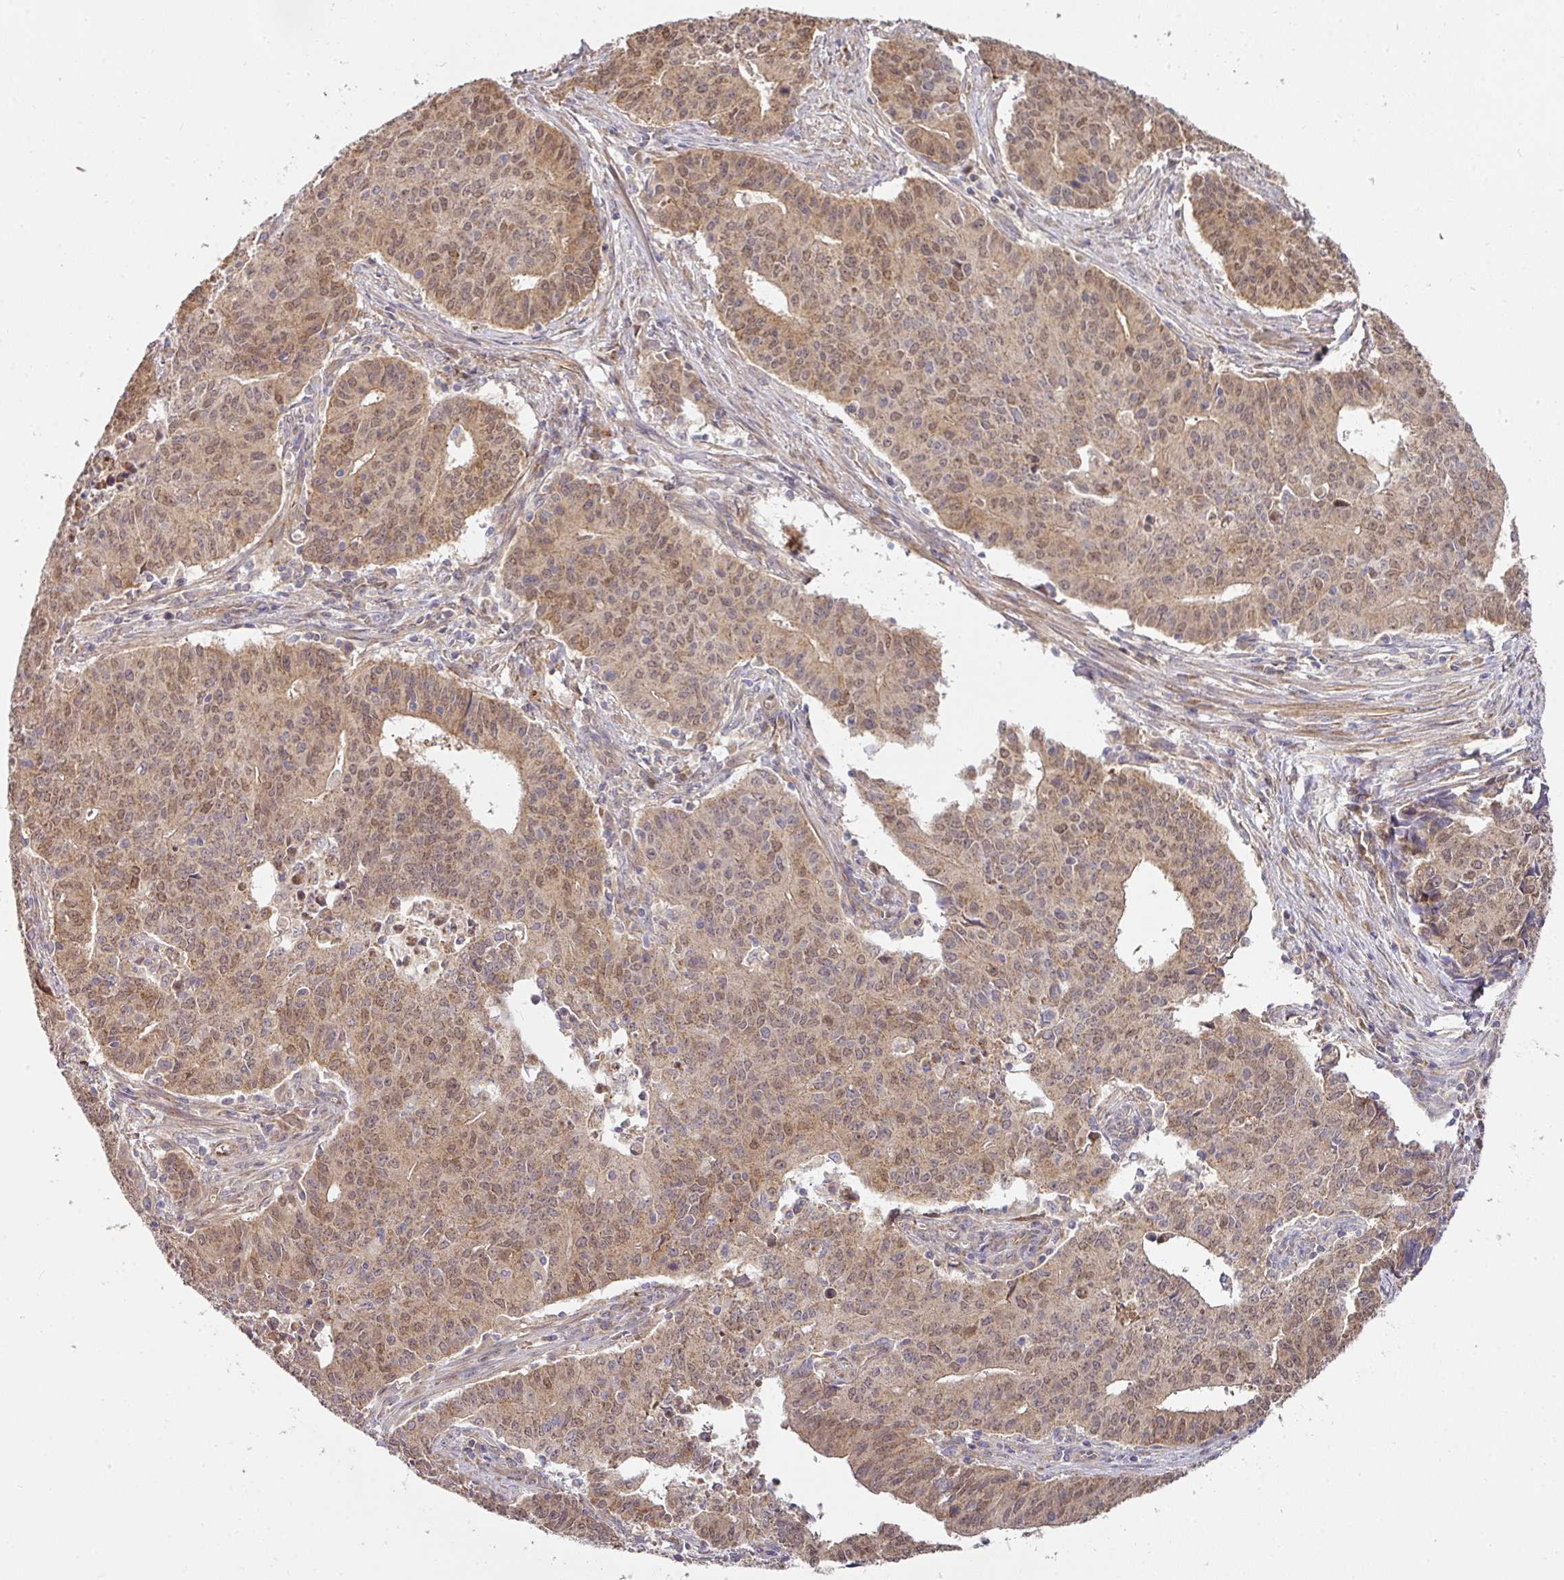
{"staining": {"intensity": "moderate", "quantity": "25%-75%", "location": "cytoplasmic/membranous,nuclear"}, "tissue": "endometrial cancer", "cell_type": "Tumor cells", "image_type": "cancer", "snomed": [{"axis": "morphology", "description": "Adenocarcinoma, NOS"}, {"axis": "topography", "description": "Endometrium"}], "caption": "Endometrial cancer (adenocarcinoma) tissue shows moderate cytoplasmic/membranous and nuclear positivity in about 25%-75% of tumor cells", "gene": "STK35", "patient": {"sex": "female", "age": 59}}